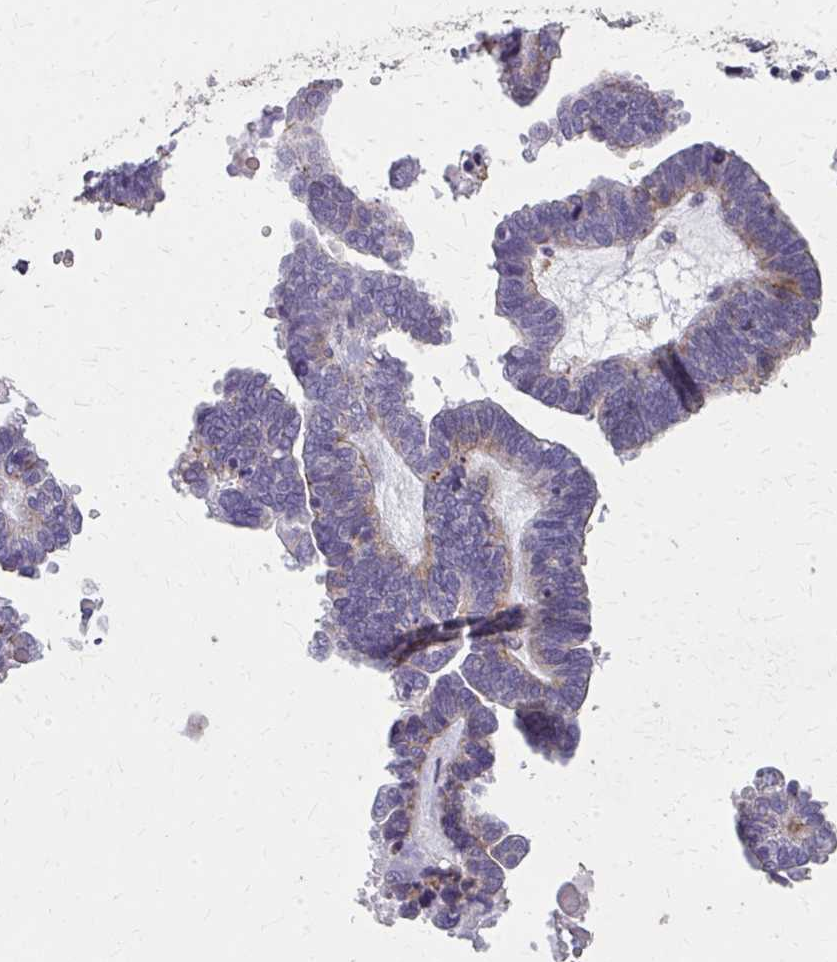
{"staining": {"intensity": "negative", "quantity": "none", "location": "none"}, "tissue": "ovarian cancer", "cell_type": "Tumor cells", "image_type": "cancer", "snomed": [{"axis": "morphology", "description": "Cystadenocarcinoma, serous, NOS"}, {"axis": "topography", "description": "Ovary"}], "caption": "Ovarian cancer was stained to show a protein in brown. There is no significant positivity in tumor cells. (Stains: DAB (3,3'-diaminobenzidine) immunohistochemistry (IHC) with hematoxylin counter stain, Microscopy: brightfield microscopy at high magnification).", "gene": "TENM4", "patient": {"sex": "female", "age": 51}}